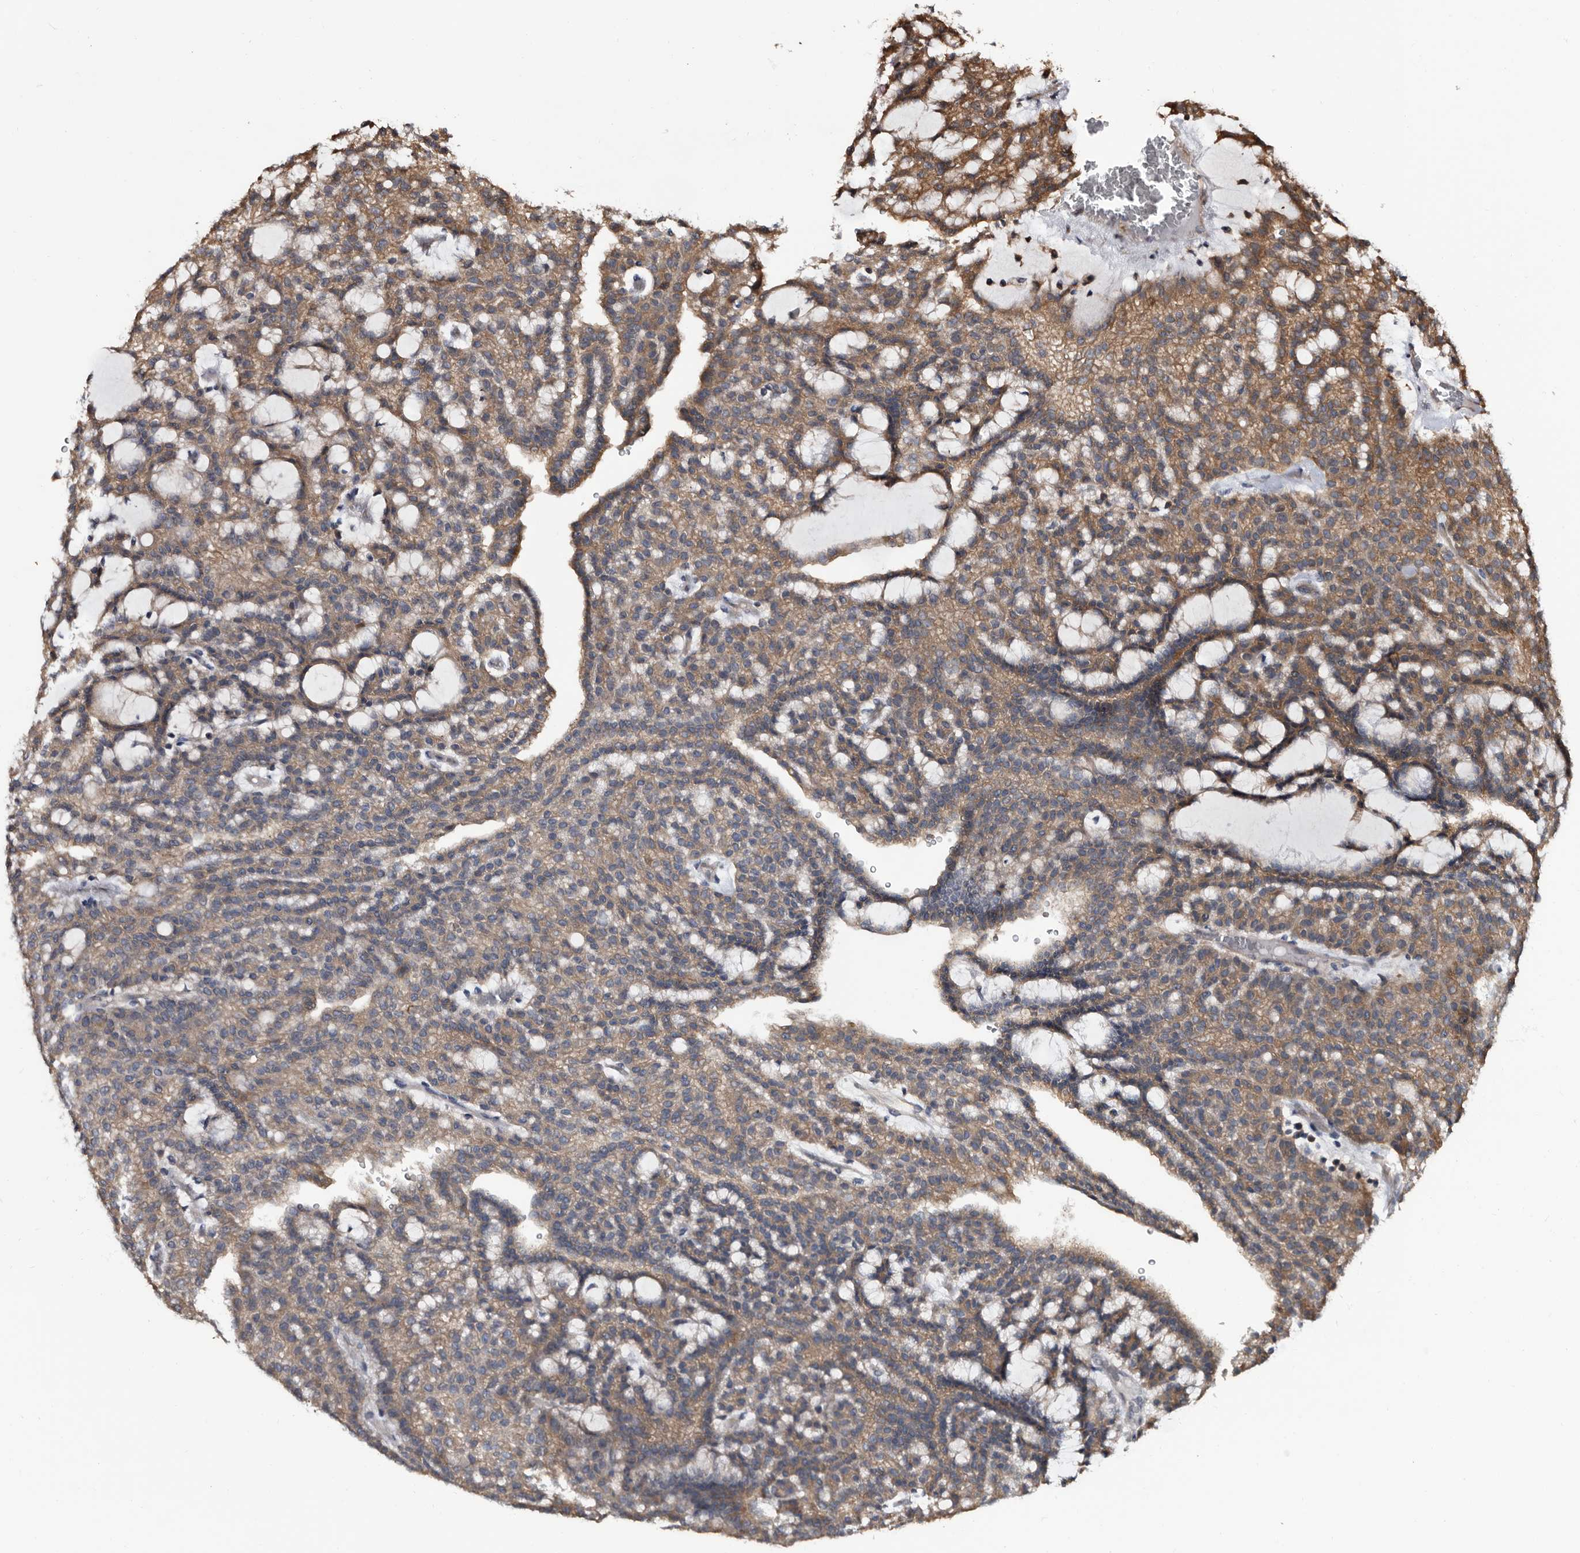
{"staining": {"intensity": "moderate", "quantity": "25%-75%", "location": "cytoplasmic/membranous"}, "tissue": "renal cancer", "cell_type": "Tumor cells", "image_type": "cancer", "snomed": [{"axis": "morphology", "description": "Adenocarcinoma, NOS"}, {"axis": "topography", "description": "Kidney"}], "caption": "Protein staining of adenocarcinoma (renal) tissue reveals moderate cytoplasmic/membranous expression in approximately 25%-75% of tumor cells.", "gene": "TTI2", "patient": {"sex": "male", "age": 63}}